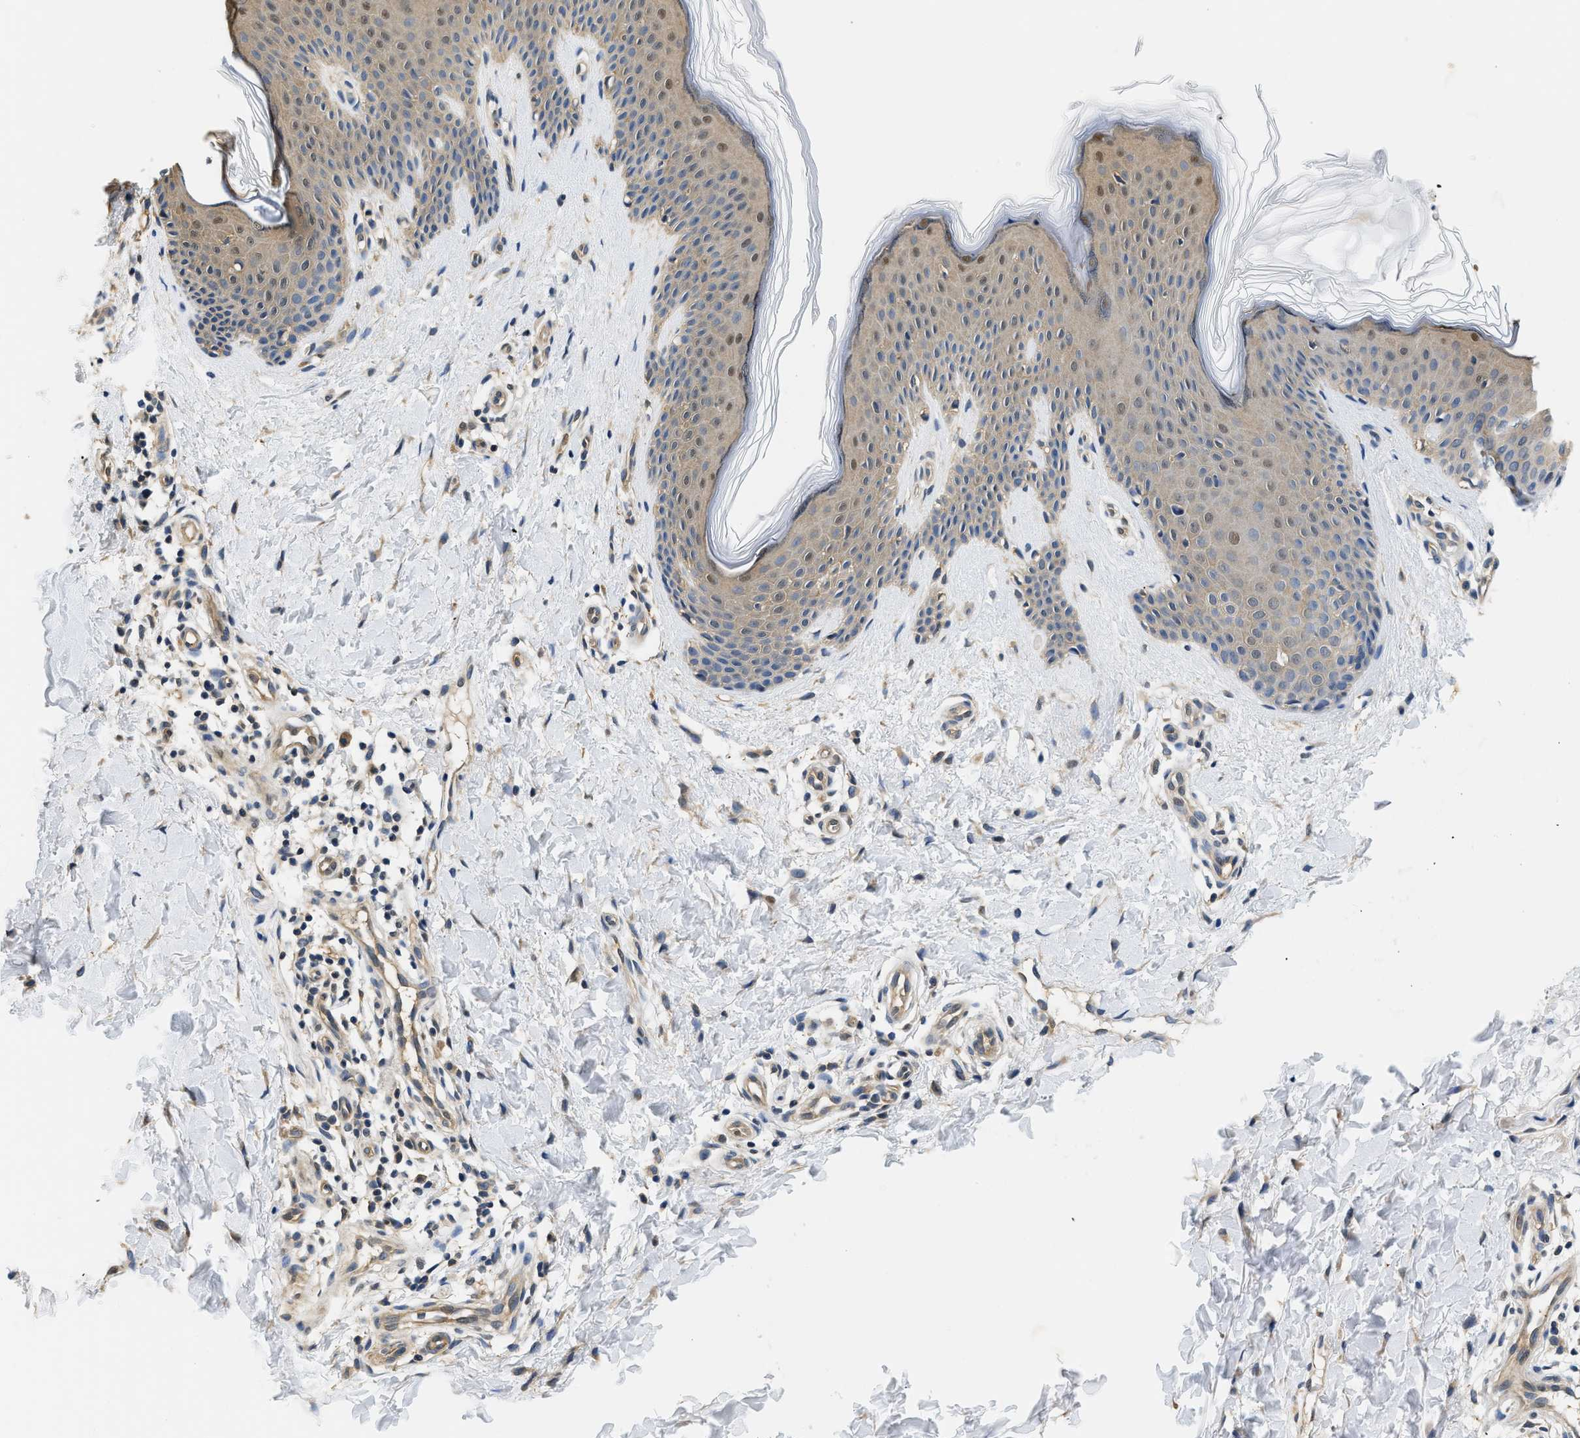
{"staining": {"intensity": "weak", "quantity": ">75%", "location": "cytoplasmic/membranous"}, "tissue": "skin", "cell_type": "Fibroblasts", "image_type": "normal", "snomed": [{"axis": "morphology", "description": "Normal tissue, NOS"}, {"axis": "topography", "description": "Skin"}], "caption": "Protein staining exhibits weak cytoplasmic/membranous expression in approximately >75% of fibroblasts in unremarkable skin. (brown staining indicates protein expression, while blue staining denotes nuclei).", "gene": "BCL7C", "patient": {"sex": "male", "age": 41}}